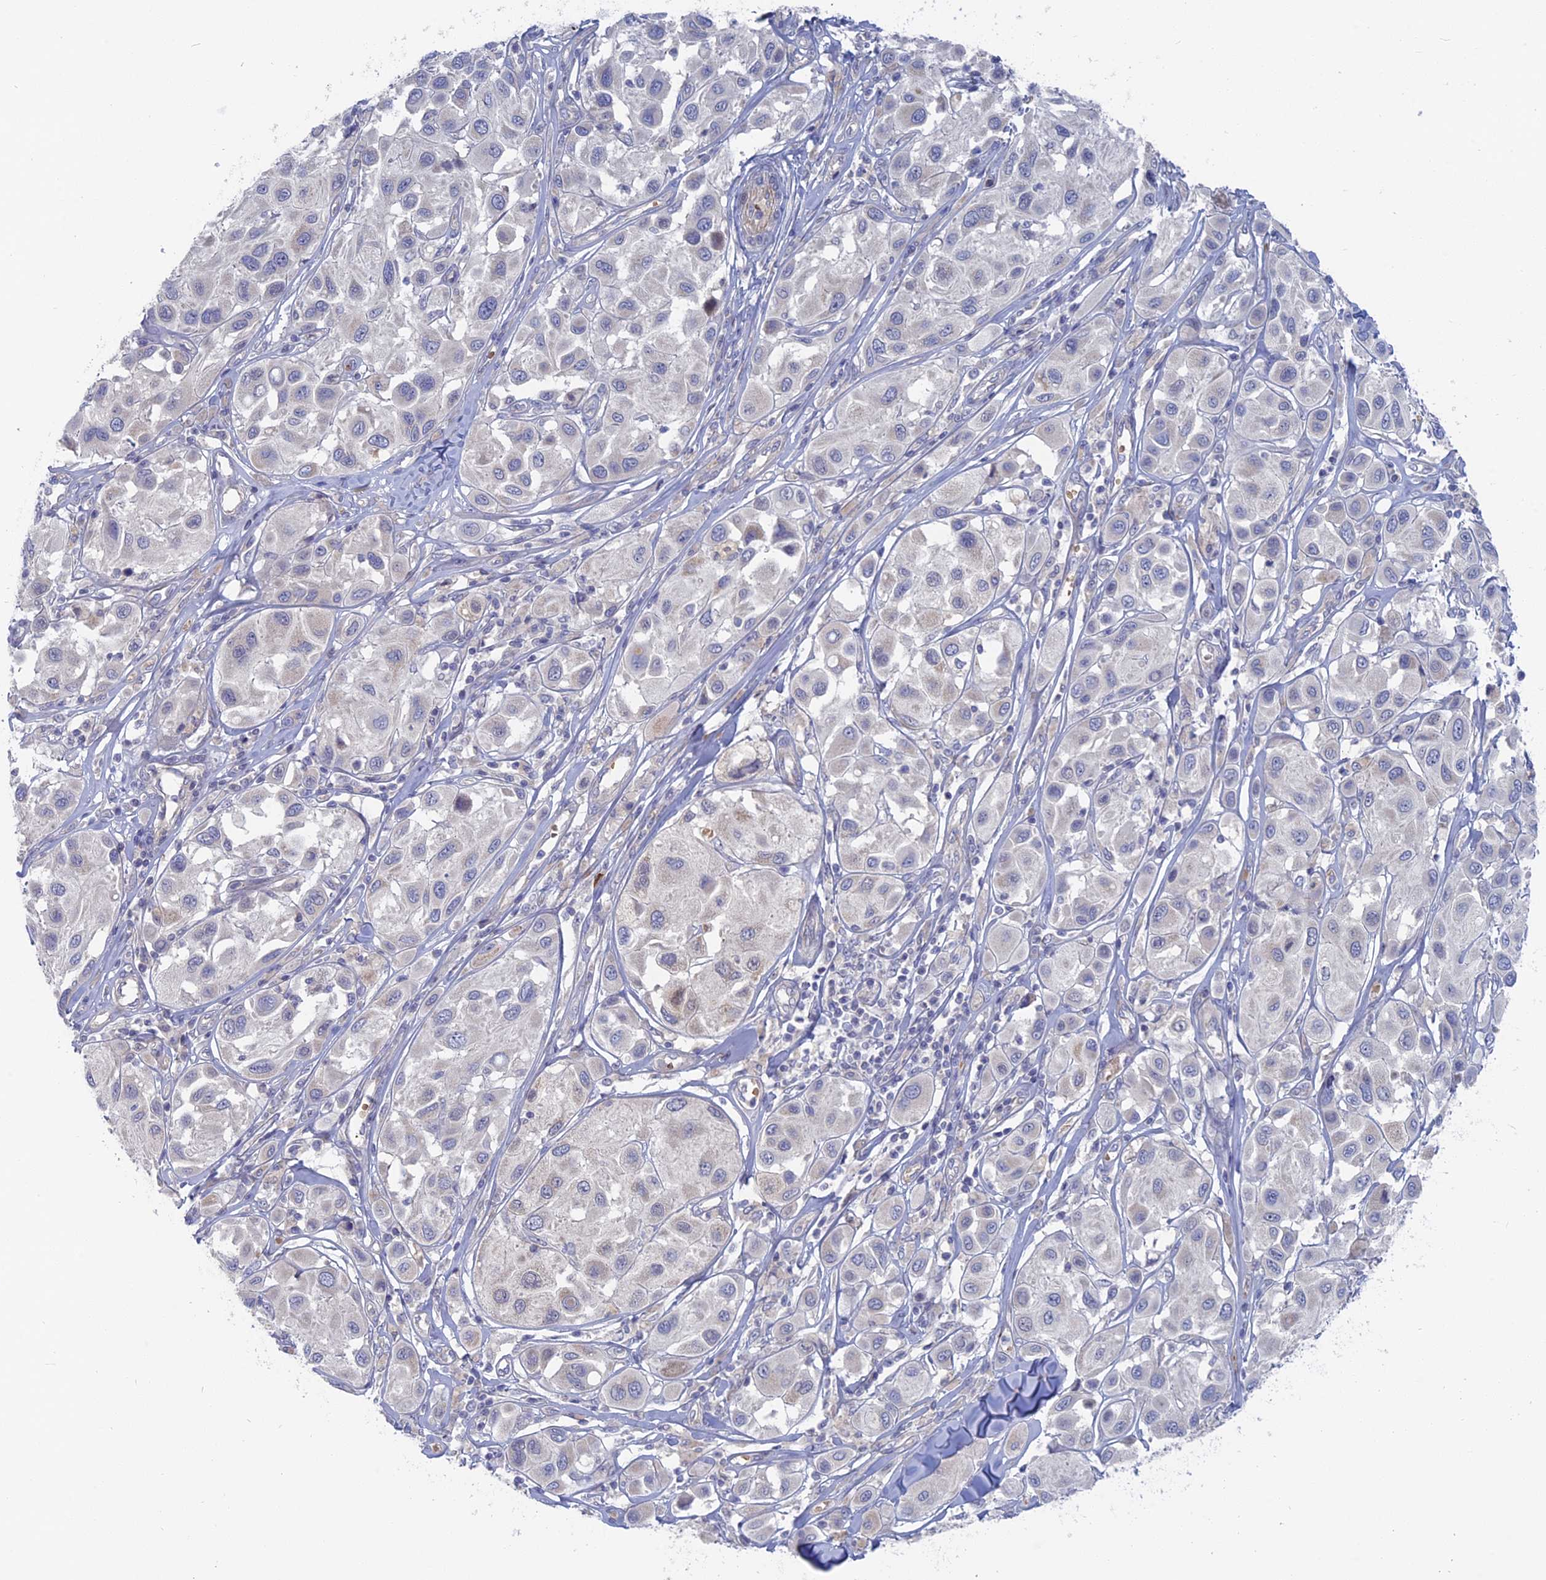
{"staining": {"intensity": "negative", "quantity": "none", "location": "none"}, "tissue": "melanoma", "cell_type": "Tumor cells", "image_type": "cancer", "snomed": [{"axis": "morphology", "description": "Malignant melanoma, Metastatic site"}, {"axis": "topography", "description": "Skin"}], "caption": "Tumor cells show no significant protein expression in melanoma.", "gene": "TBC1D30", "patient": {"sex": "male", "age": 41}}